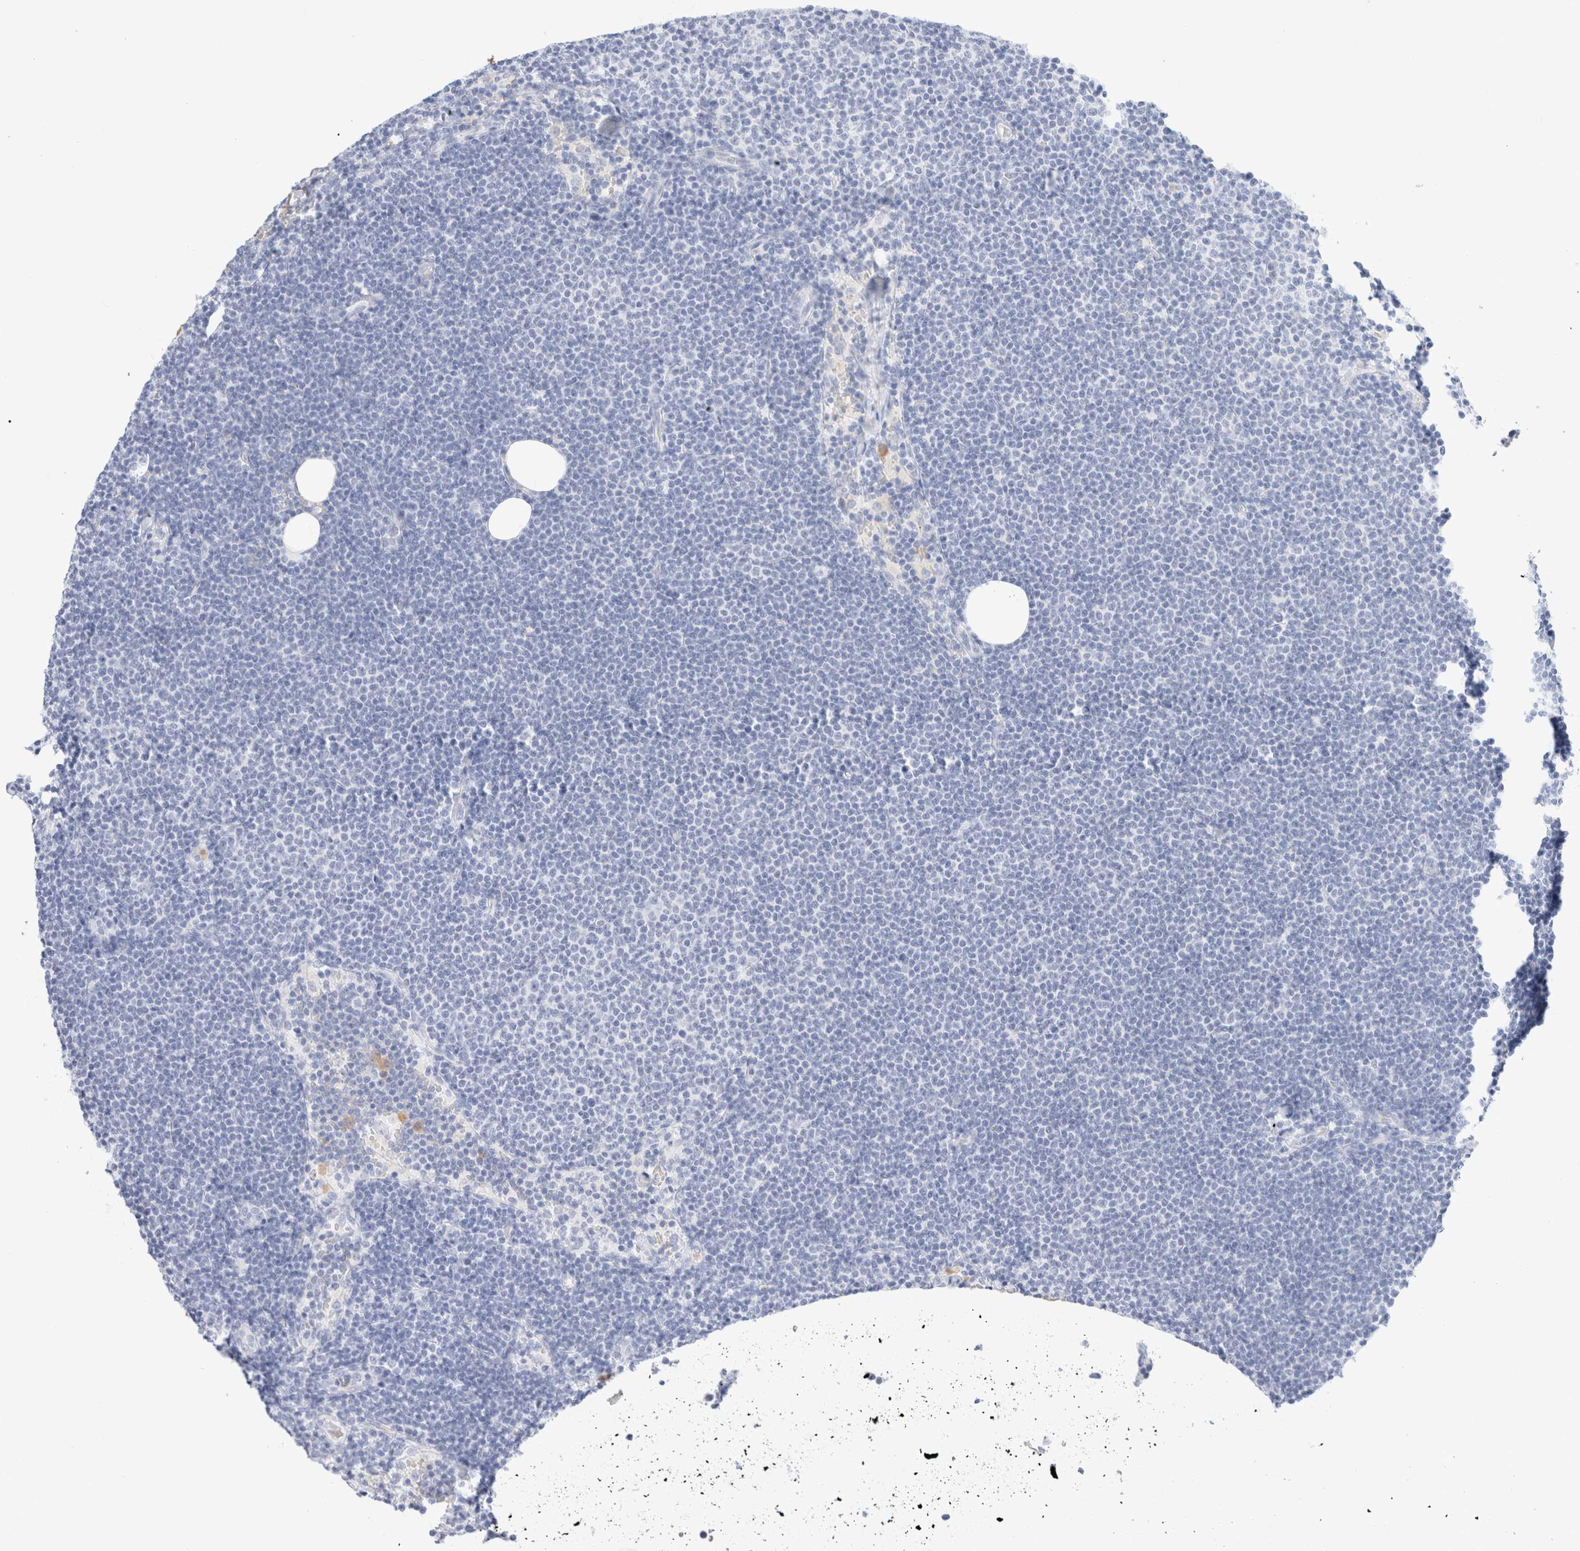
{"staining": {"intensity": "negative", "quantity": "none", "location": "none"}, "tissue": "lymphoma", "cell_type": "Tumor cells", "image_type": "cancer", "snomed": [{"axis": "morphology", "description": "Malignant lymphoma, non-Hodgkin's type, Low grade"}, {"axis": "topography", "description": "Lymph node"}], "caption": "Immunohistochemistry image of neoplastic tissue: lymphoma stained with DAB (3,3'-diaminobenzidine) reveals no significant protein staining in tumor cells.", "gene": "ARG1", "patient": {"sex": "female", "age": 53}}